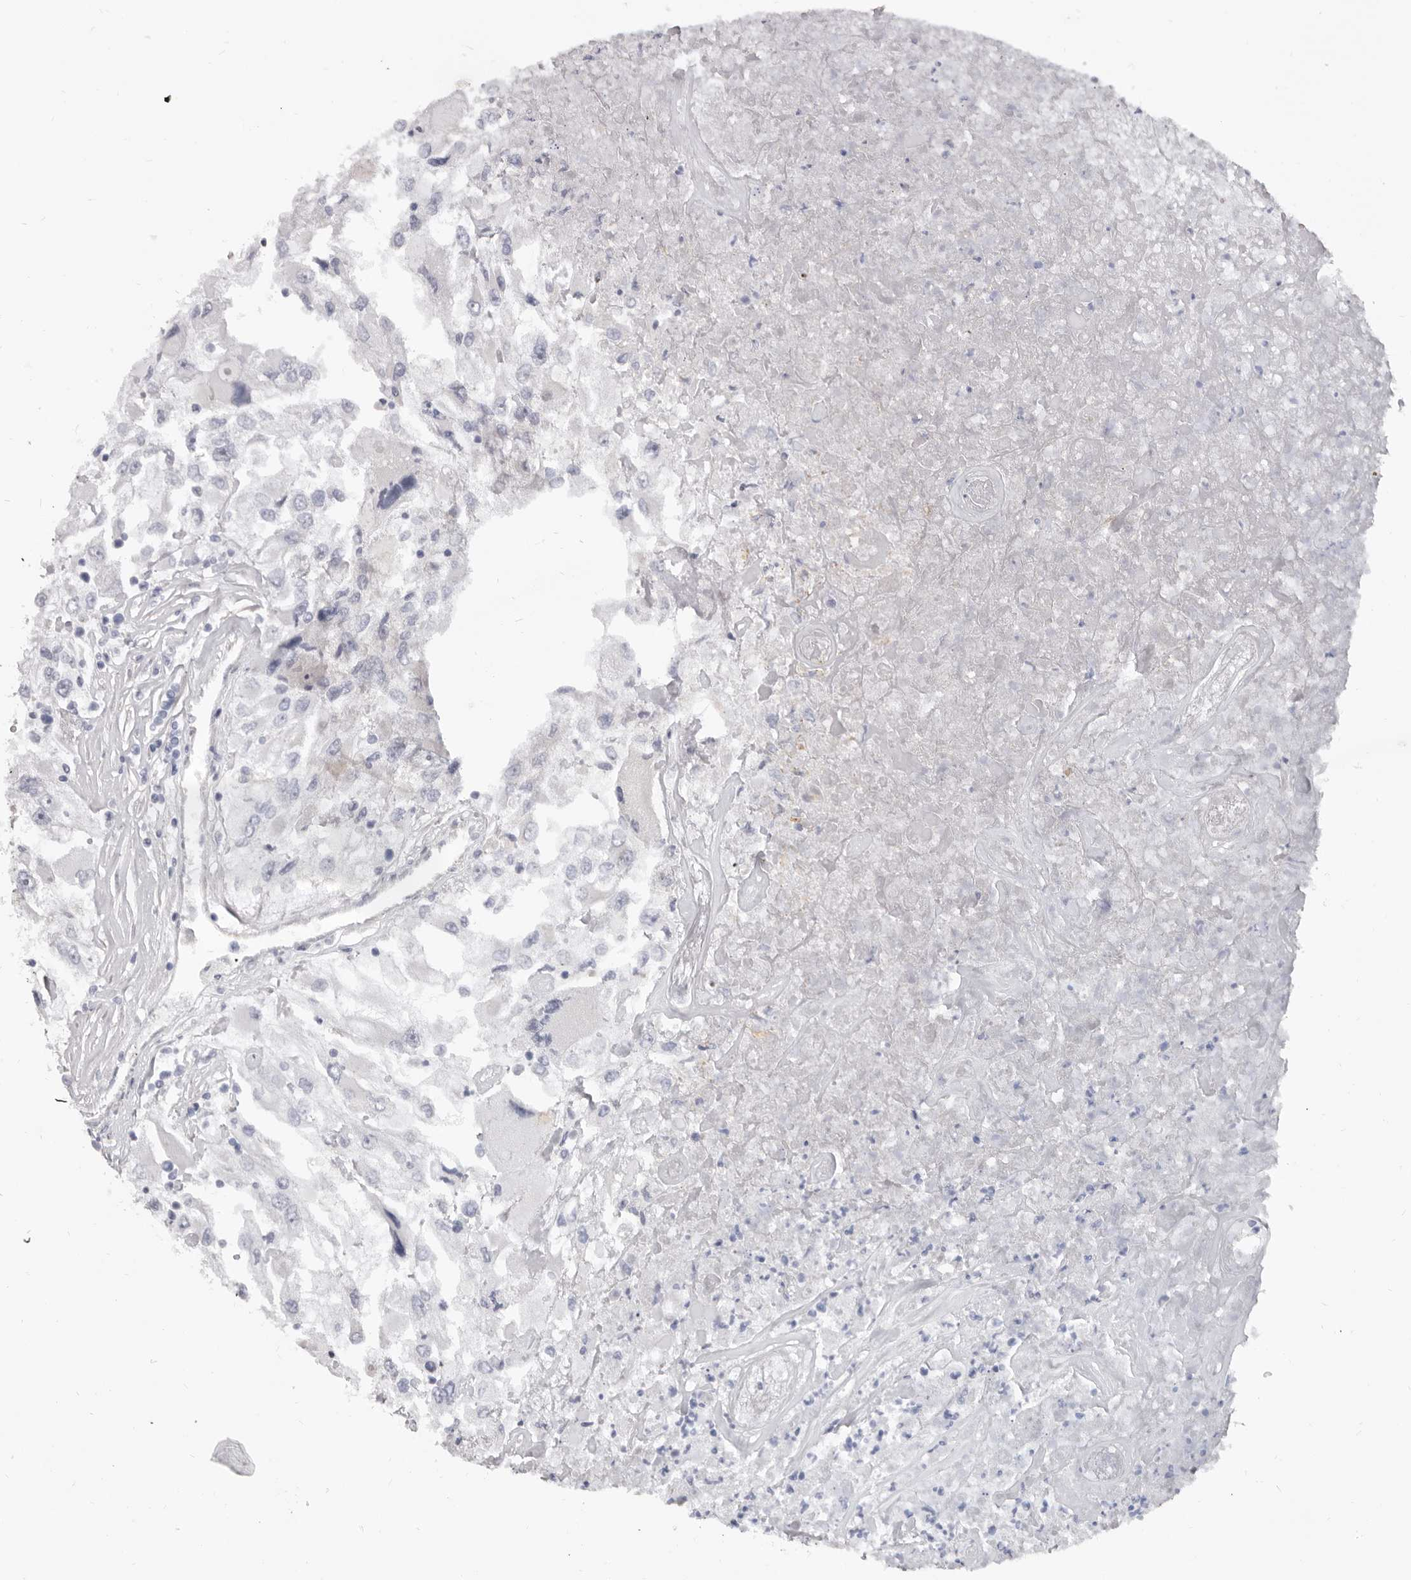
{"staining": {"intensity": "negative", "quantity": "none", "location": "none"}, "tissue": "renal cancer", "cell_type": "Tumor cells", "image_type": "cancer", "snomed": [{"axis": "morphology", "description": "Adenocarcinoma, NOS"}, {"axis": "topography", "description": "Kidney"}], "caption": "Tumor cells show no significant positivity in renal cancer.", "gene": "KHDRBS2", "patient": {"sex": "female", "age": 52}}